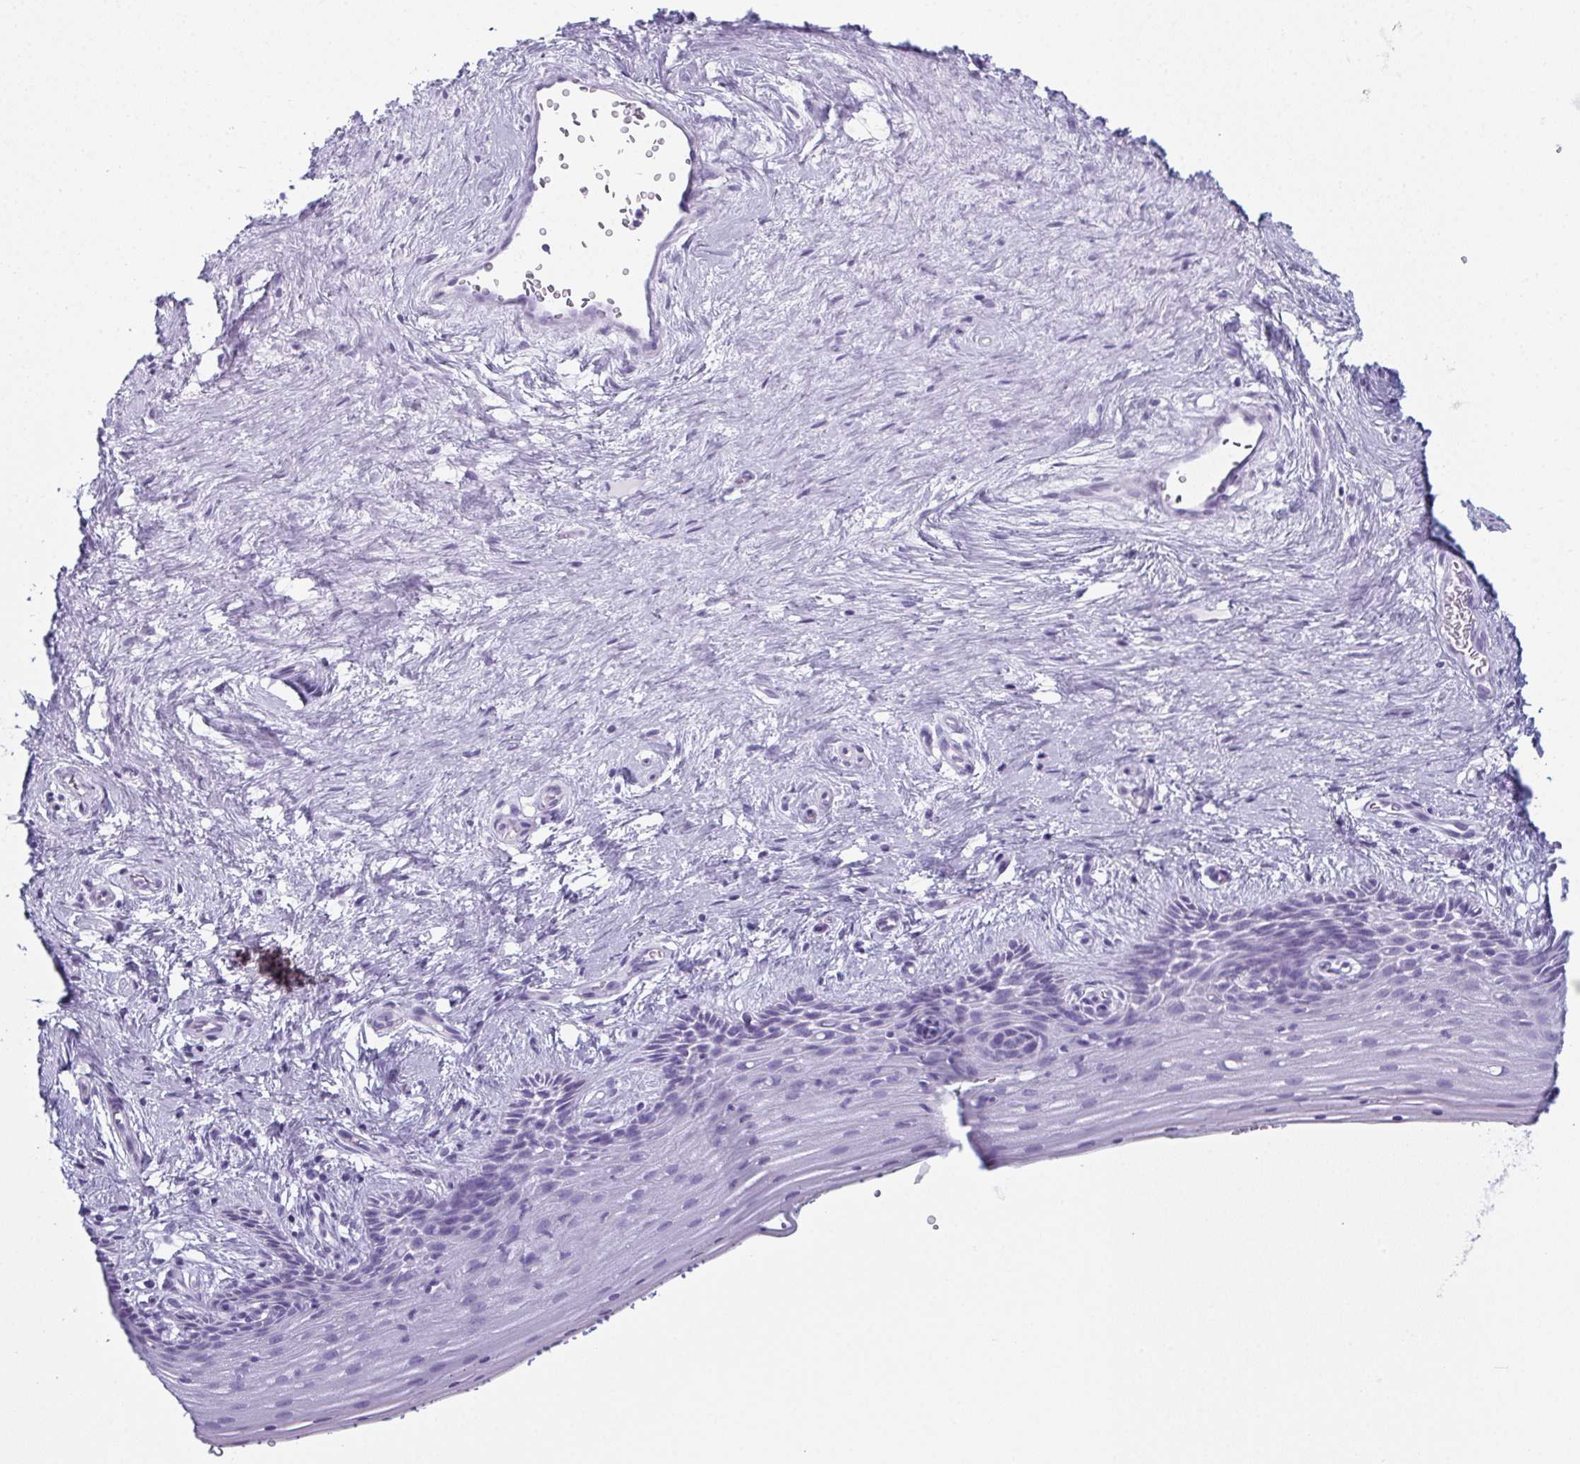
{"staining": {"intensity": "negative", "quantity": "none", "location": "none"}, "tissue": "vagina", "cell_type": "Squamous epithelial cells", "image_type": "normal", "snomed": [{"axis": "morphology", "description": "Normal tissue, NOS"}, {"axis": "topography", "description": "Vagina"}], "caption": "Histopathology image shows no significant protein expression in squamous epithelial cells of unremarkable vagina. (Immunohistochemistry, brightfield microscopy, high magnification).", "gene": "ENKUR", "patient": {"sex": "female", "age": 45}}